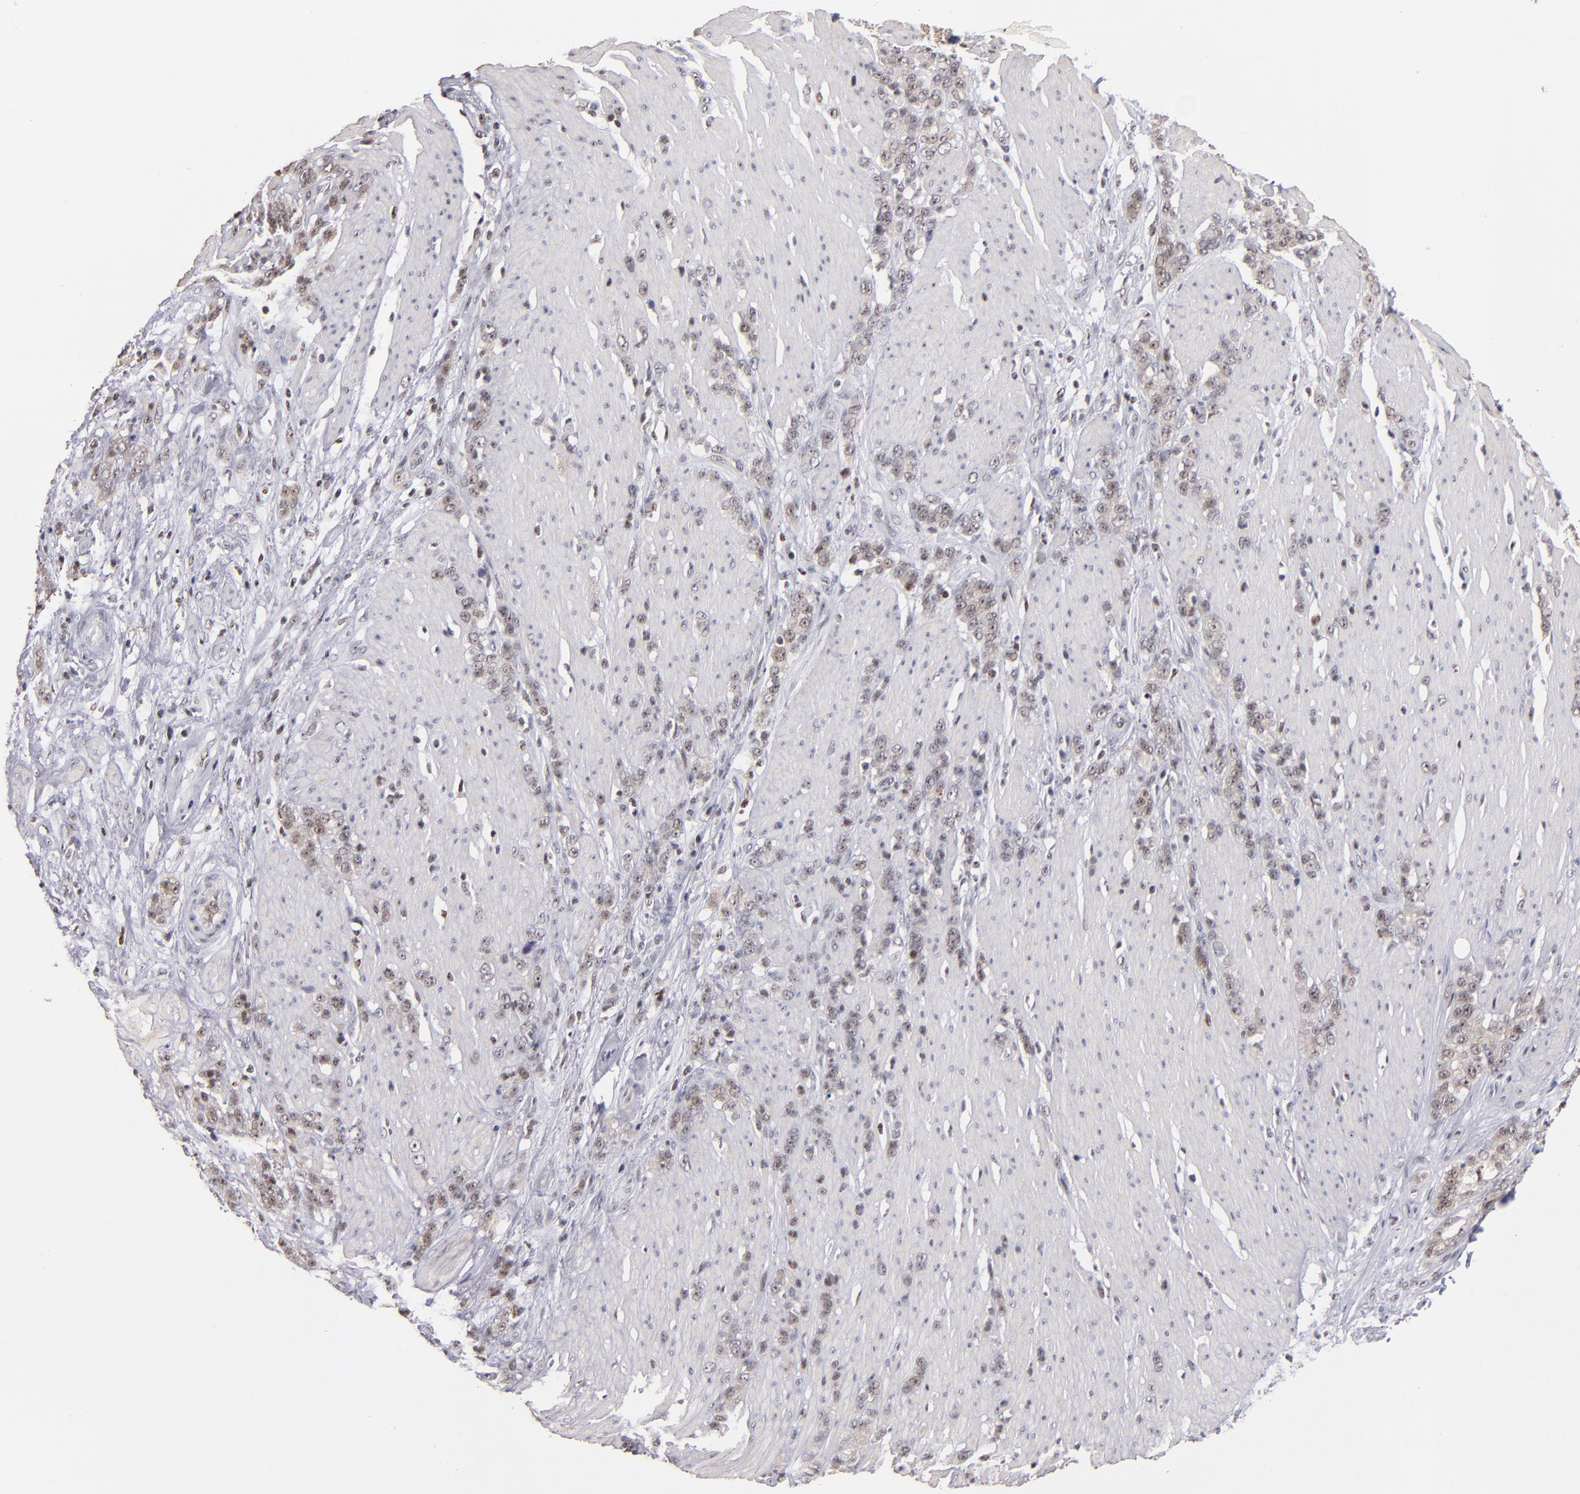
{"staining": {"intensity": "weak", "quantity": ">75%", "location": "cytoplasmic/membranous,nuclear"}, "tissue": "stomach cancer", "cell_type": "Tumor cells", "image_type": "cancer", "snomed": [{"axis": "morphology", "description": "Adenocarcinoma, NOS"}, {"axis": "topography", "description": "Stomach, lower"}], "caption": "IHC image of human adenocarcinoma (stomach) stained for a protein (brown), which exhibits low levels of weak cytoplasmic/membranous and nuclear positivity in approximately >75% of tumor cells.", "gene": "PCNX4", "patient": {"sex": "male", "age": 88}}